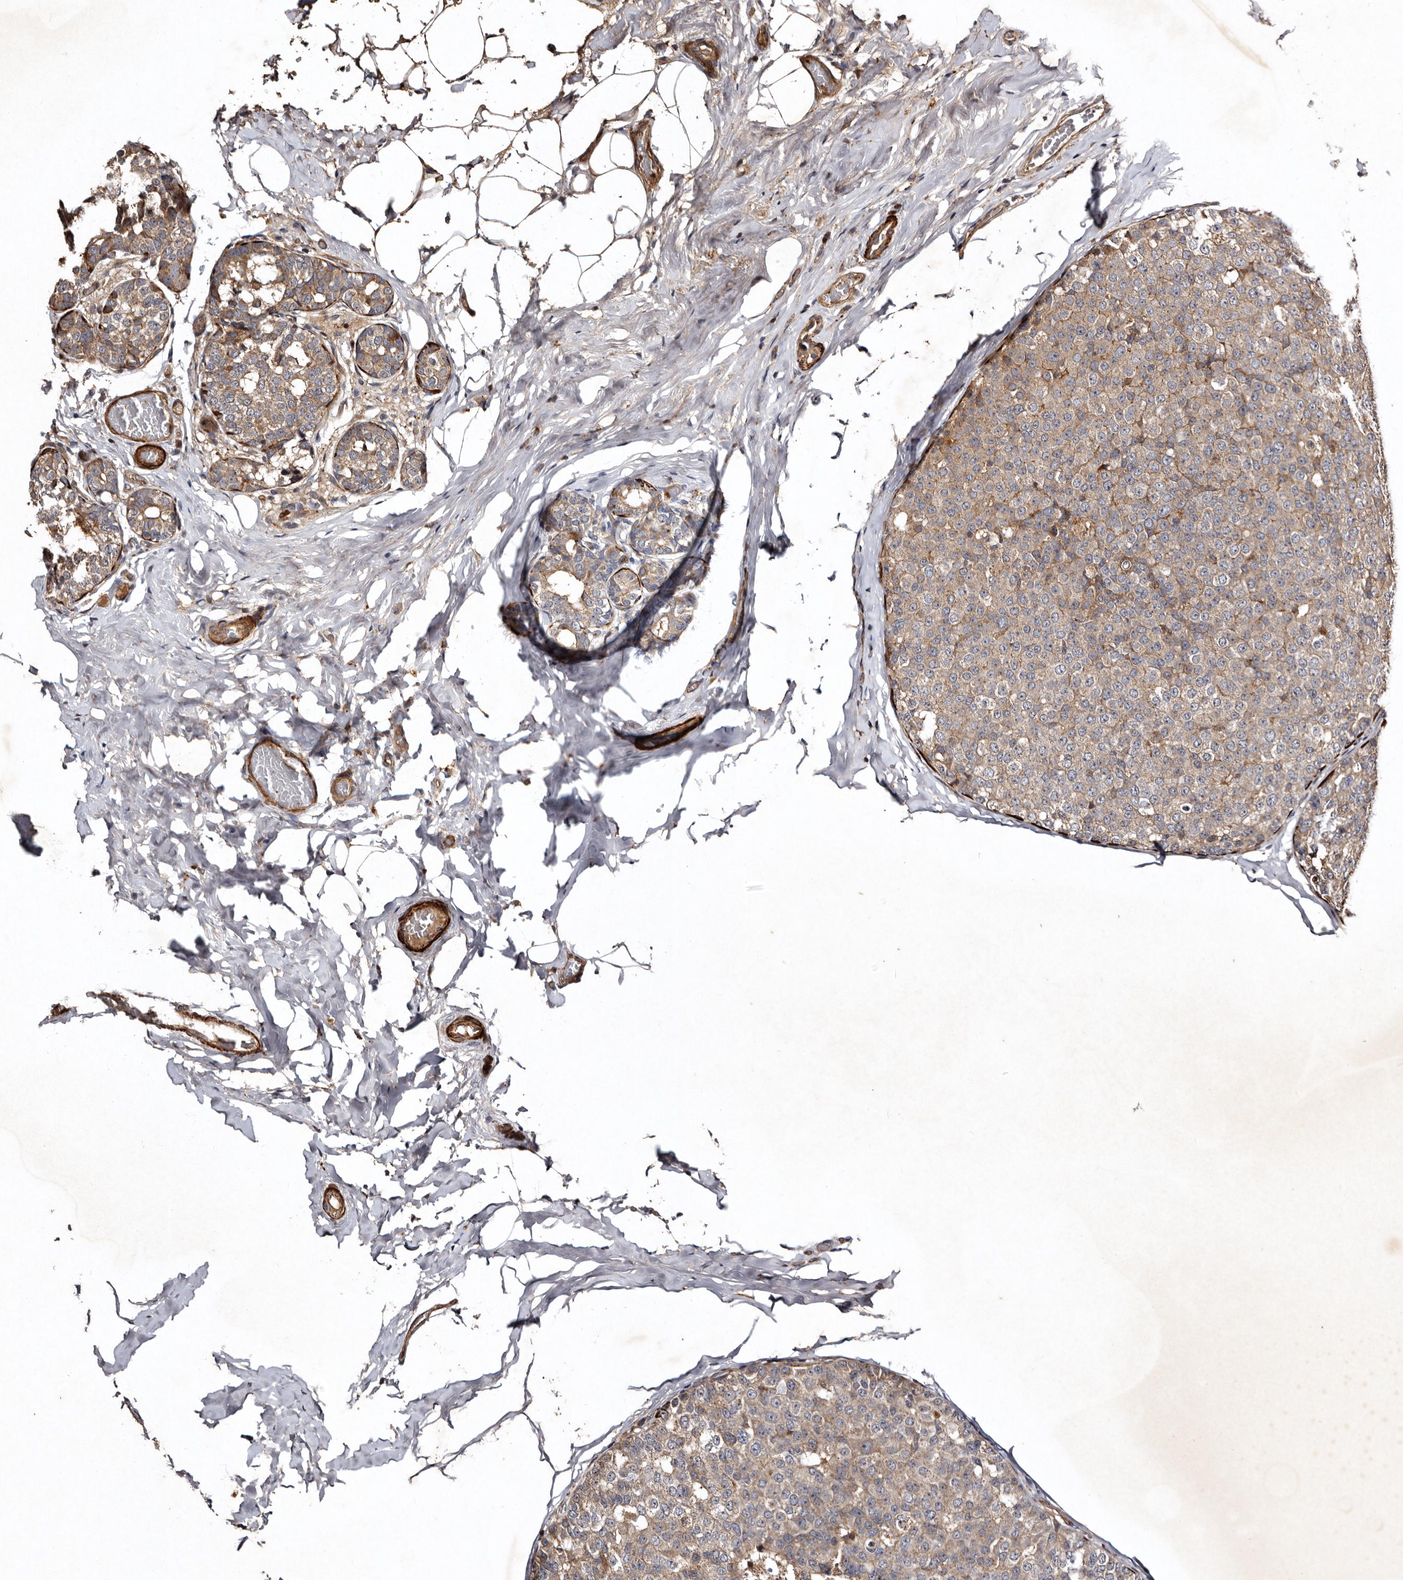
{"staining": {"intensity": "weak", "quantity": ">75%", "location": "cytoplasmic/membranous"}, "tissue": "breast cancer", "cell_type": "Tumor cells", "image_type": "cancer", "snomed": [{"axis": "morphology", "description": "Normal tissue, NOS"}, {"axis": "morphology", "description": "Duct carcinoma"}, {"axis": "topography", "description": "Breast"}], "caption": "Human breast cancer stained with a protein marker exhibits weak staining in tumor cells.", "gene": "PRKD3", "patient": {"sex": "female", "age": 43}}